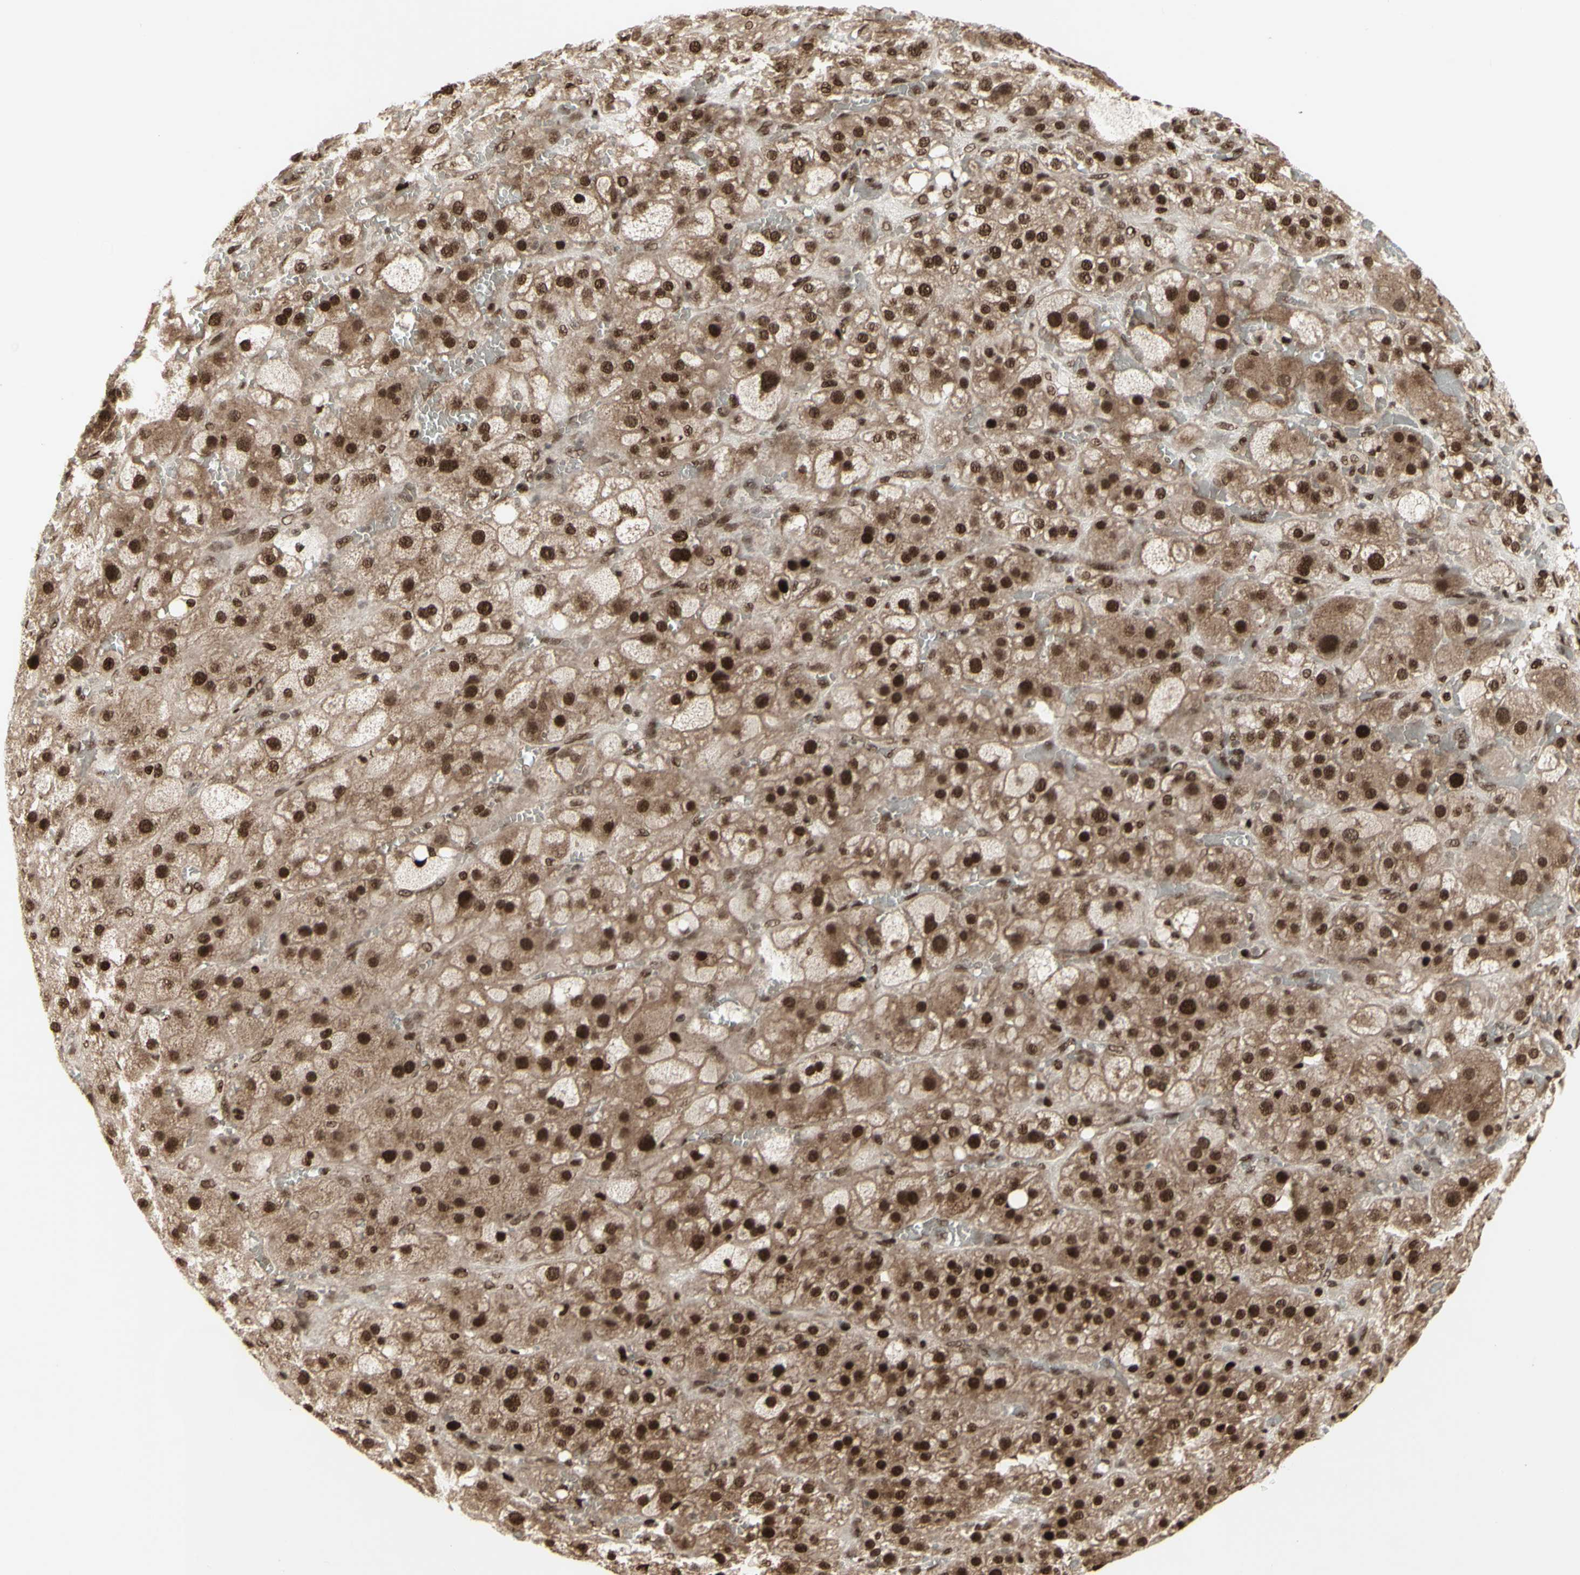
{"staining": {"intensity": "moderate", "quantity": ">75%", "location": "cytoplasmic/membranous,nuclear"}, "tissue": "adrenal gland", "cell_type": "Glandular cells", "image_type": "normal", "snomed": [{"axis": "morphology", "description": "Normal tissue, NOS"}, {"axis": "topography", "description": "Adrenal gland"}], "caption": "Adrenal gland stained with DAB immunohistochemistry exhibits medium levels of moderate cytoplasmic/membranous,nuclear staining in about >75% of glandular cells.", "gene": "CBX1", "patient": {"sex": "female", "age": 47}}